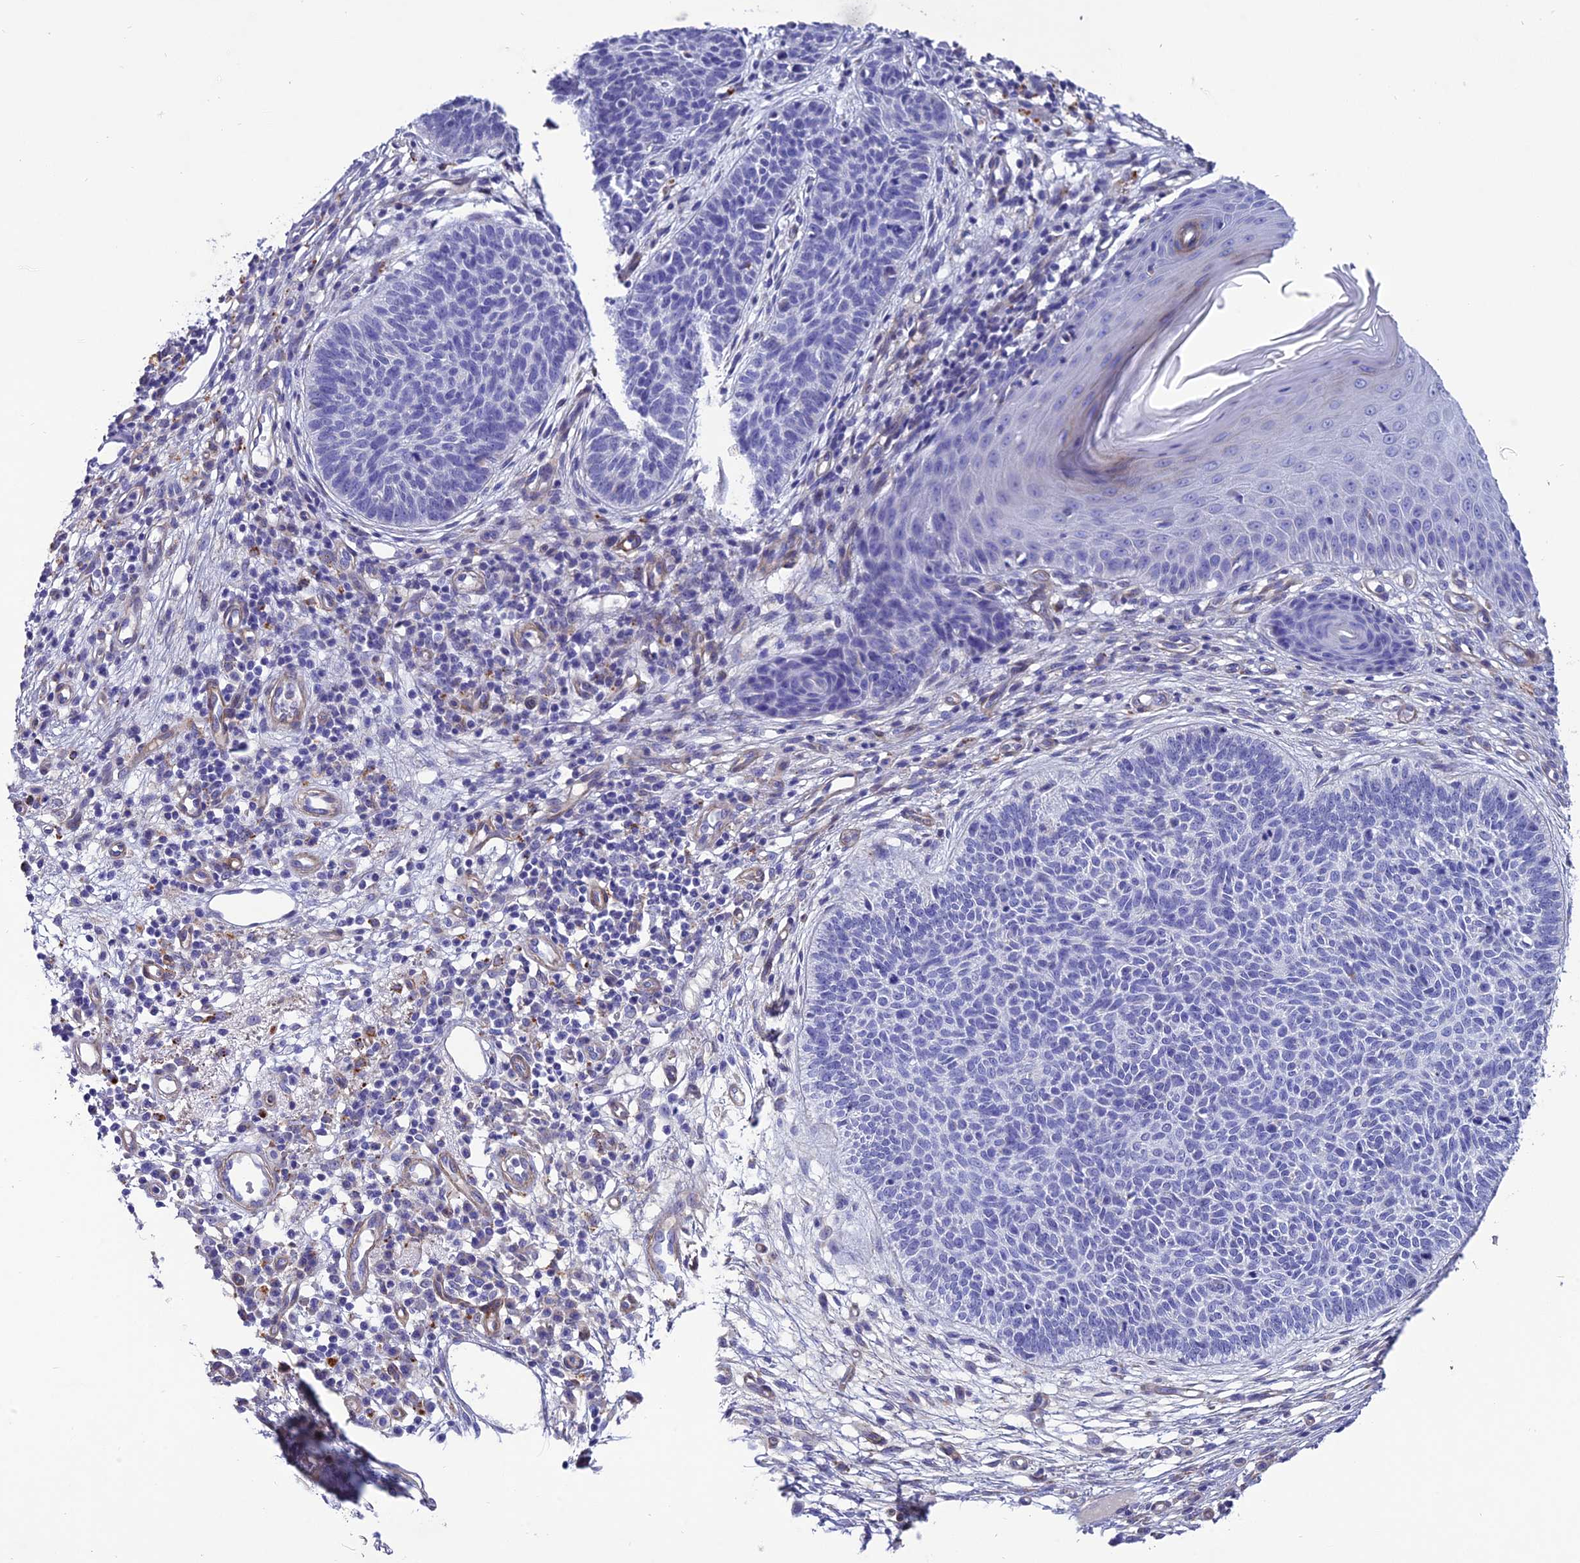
{"staining": {"intensity": "negative", "quantity": "none", "location": "none"}, "tissue": "skin cancer", "cell_type": "Tumor cells", "image_type": "cancer", "snomed": [{"axis": "morphology", "description": "Basal cell carcinoma"}, {"axis": "topography", "description": "Skin"}], "caption": "IHC of human skin cancer displays no staining in tumor cells.", "gene": "TNS1", "patient": {"sex": "female", "age": 66}}